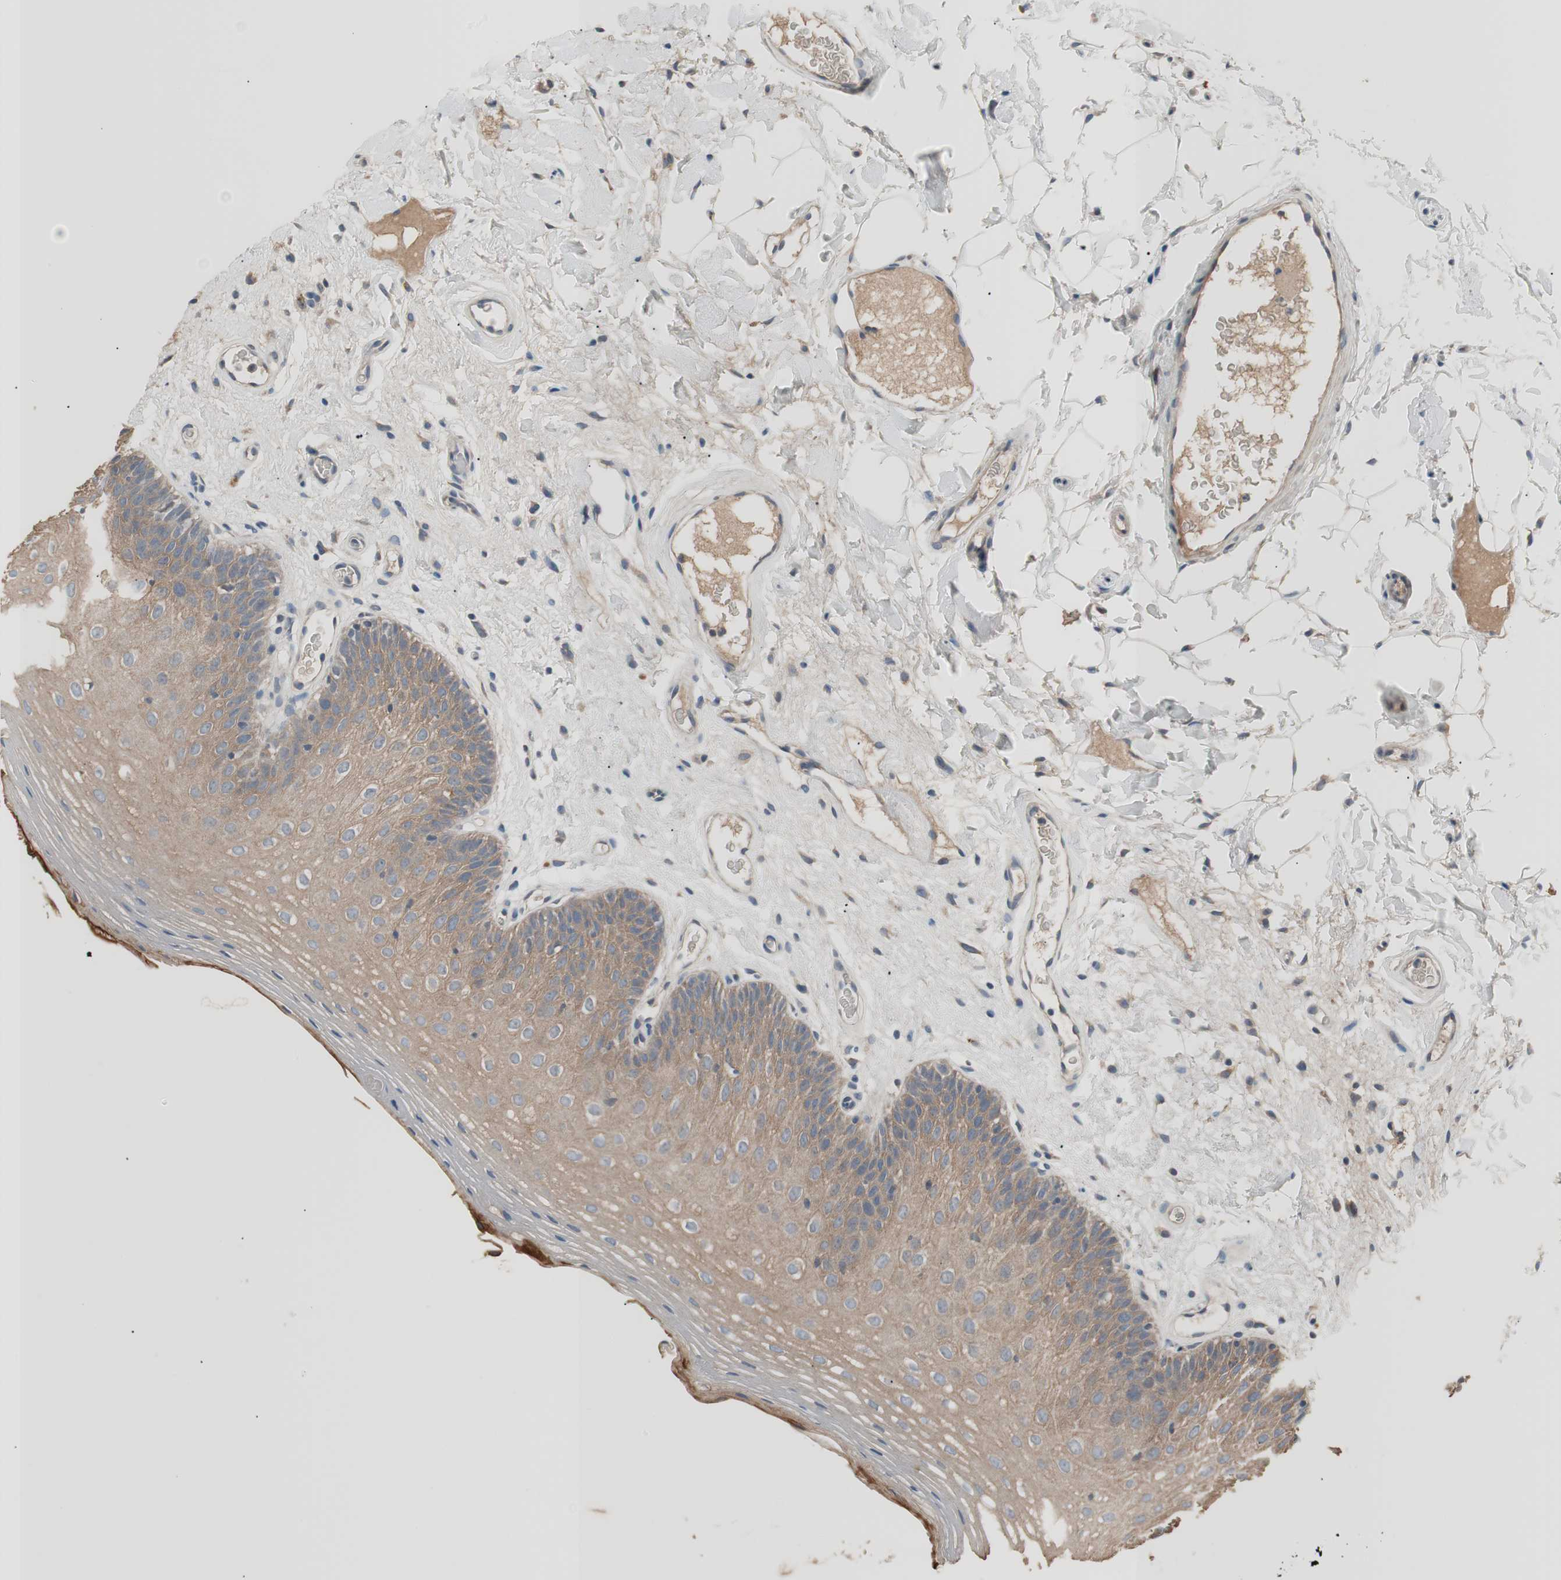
{"staining": {"intensity": "moderate", "quantity": ">75%", "location": "cytoplasmic/membranous"}, "tissue": "oral mucosa", "cell_type": "Squamous epithelial cells", "image_type": "normal", "snomed": [{"axis": "morphology", "description": "Normal tissue, NOS"}, {"axis": "morphology", "description": "Squamous cell carcinoma, NOS"}, {"axis": "topography", "description": "Skeletal muscle"}, {"axis": "topography", "description": "Oral tissue"}], "caption": "The histopathology image exhibits immunohistochemical staining of normal oral mucosa. There is moderate cytoplasmic/membranous staining is present in about >75% of squamous epithelial cells. Nuclei are stained in blue.", "gene": "FADS2", "patient": {"sex": "male", "age": 71}}